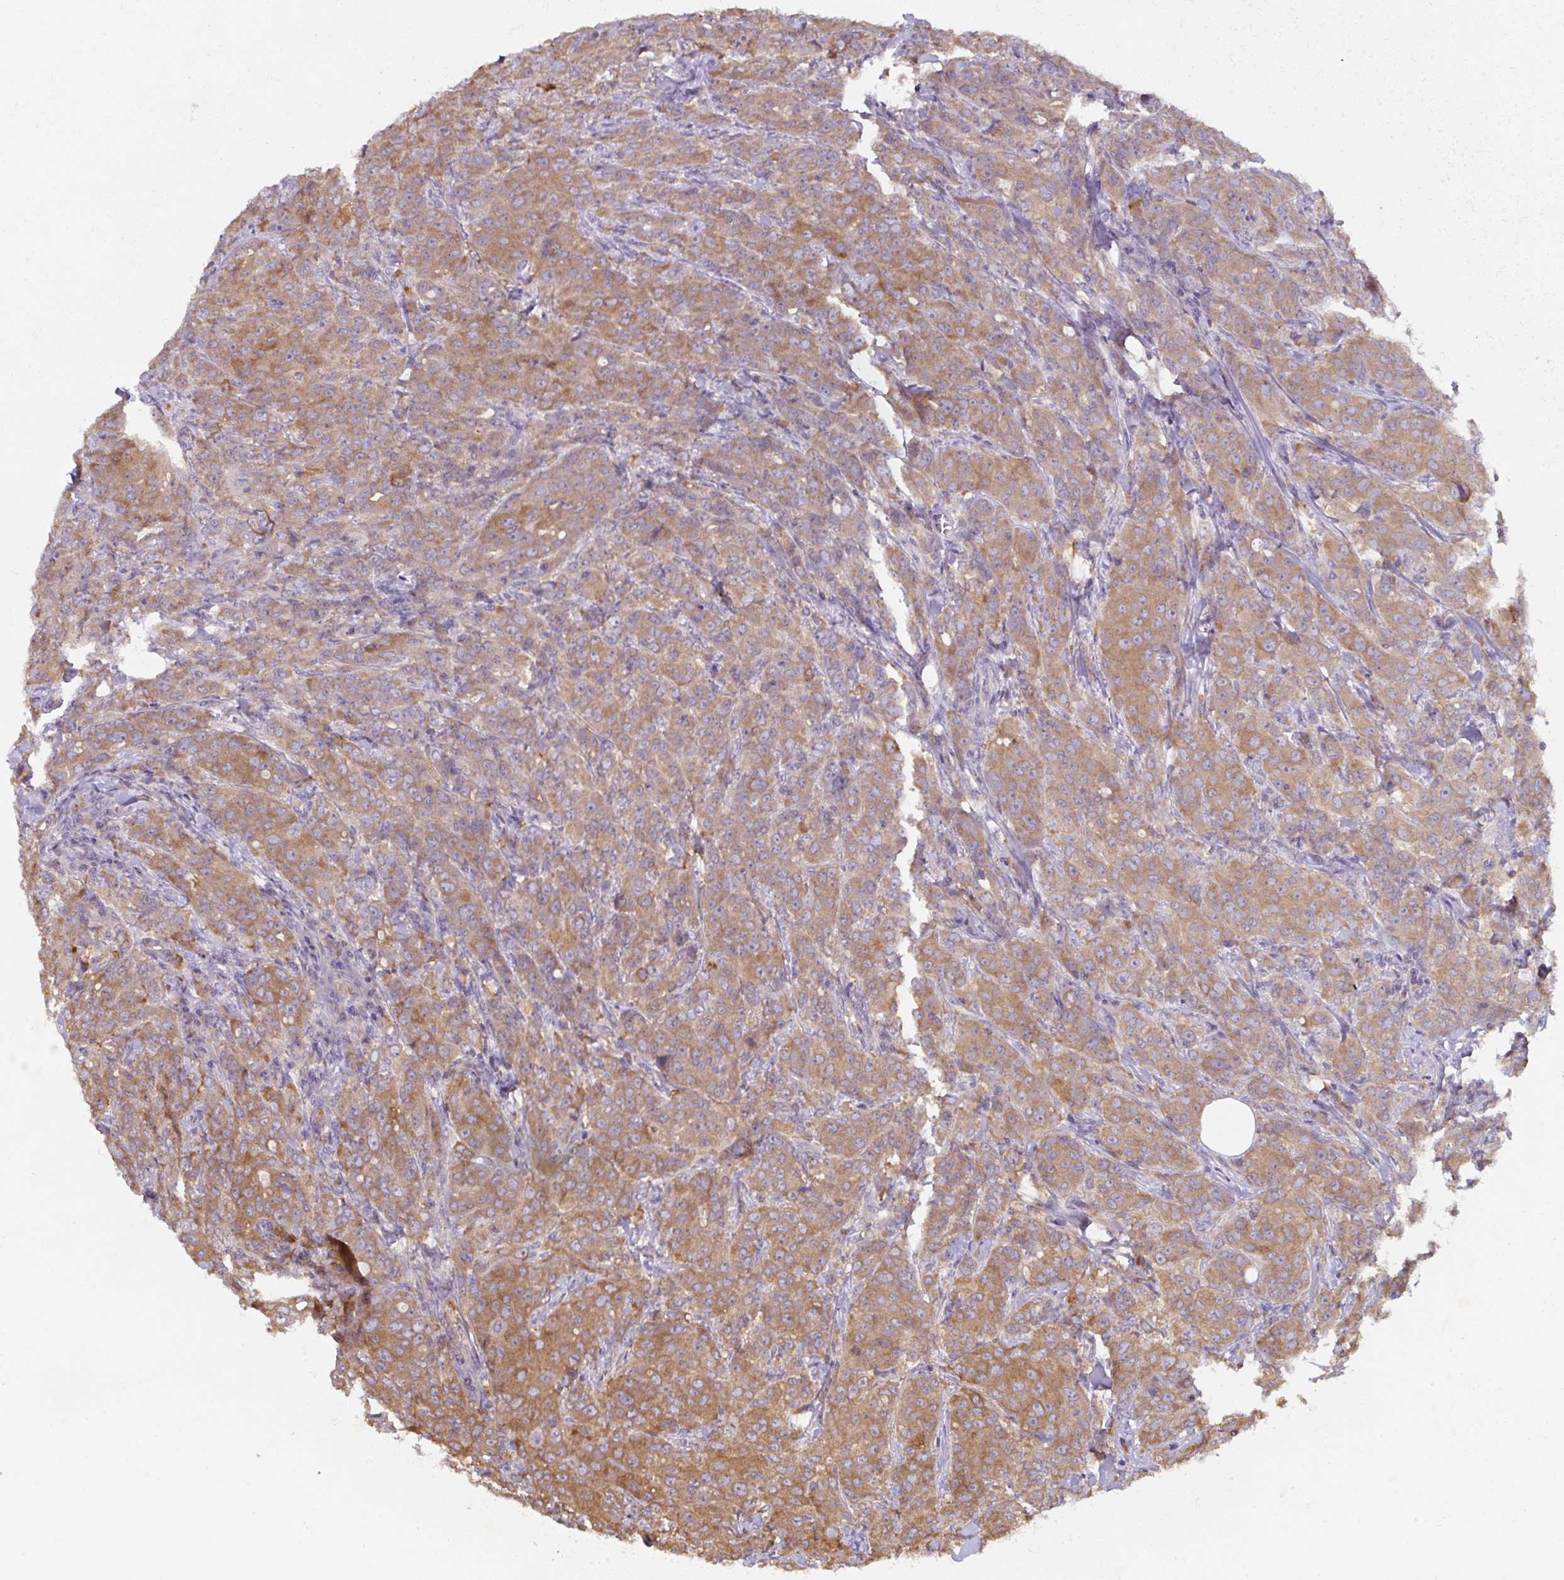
{"staining": {"intensity": "moderate", "quantity": ">75%", "location": "cytoplasmic/membranous"}, "tissue": "breast cancer", "cell_type": "Tumor cells", "image_type": "cancer", "snomed": [{"axis": "morphology", "description": "Duct carcinoma"}, {"axis": "topography", "description": "Breast"}], "caption": "Breast infiltrating ductal carcinoma tissue reveals moderate cytoplasmic/membranous staining in about >75% of tumor cells, visualized by immunohistochemistry.", "gene": "ST13", "patient": {"sex": "female", "age": 43}}